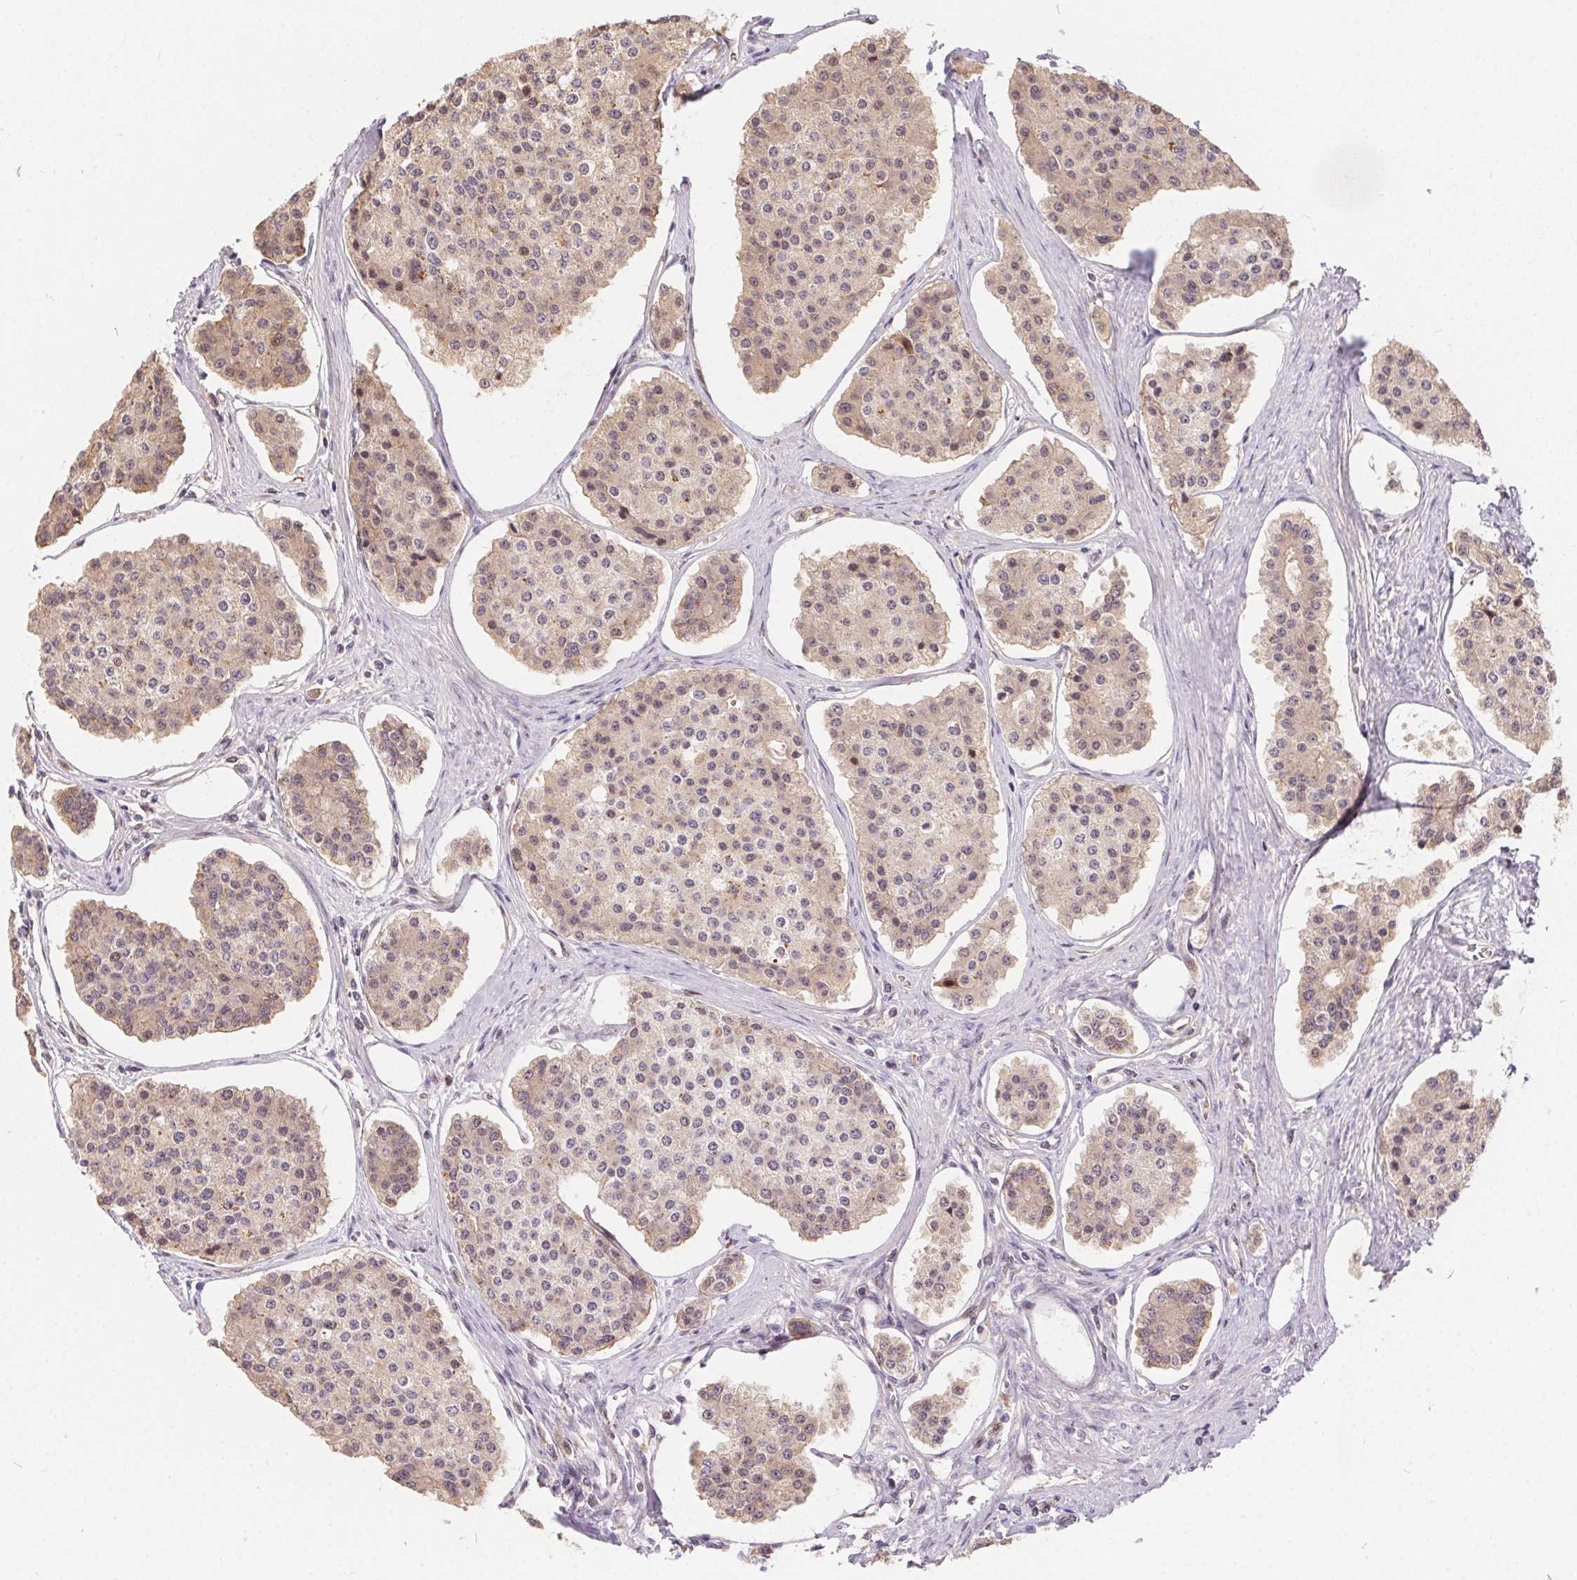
{"staining": {"intensity": "weak", "quantity": "25%-75%", "location": "cytoplasmic/membranous,nuclear"}, "tissue": "carcinoid", "cell_type": "Tumor cells", "image_type": "cancer", "snomed": [{"axis": "morphology", "description": "Carcinoid, malignant, NOS"}, {"axis": "topography", "description": "Small intestine"}], "caption": "Weak cytoplasmic/membranous and nuclear staining for a protein is present in about 25%-75% of tumor cells of carcinoid (malignant) using IHC.", "gene": "NUDT16", "patient": {"sex": "female", "age": 65}}